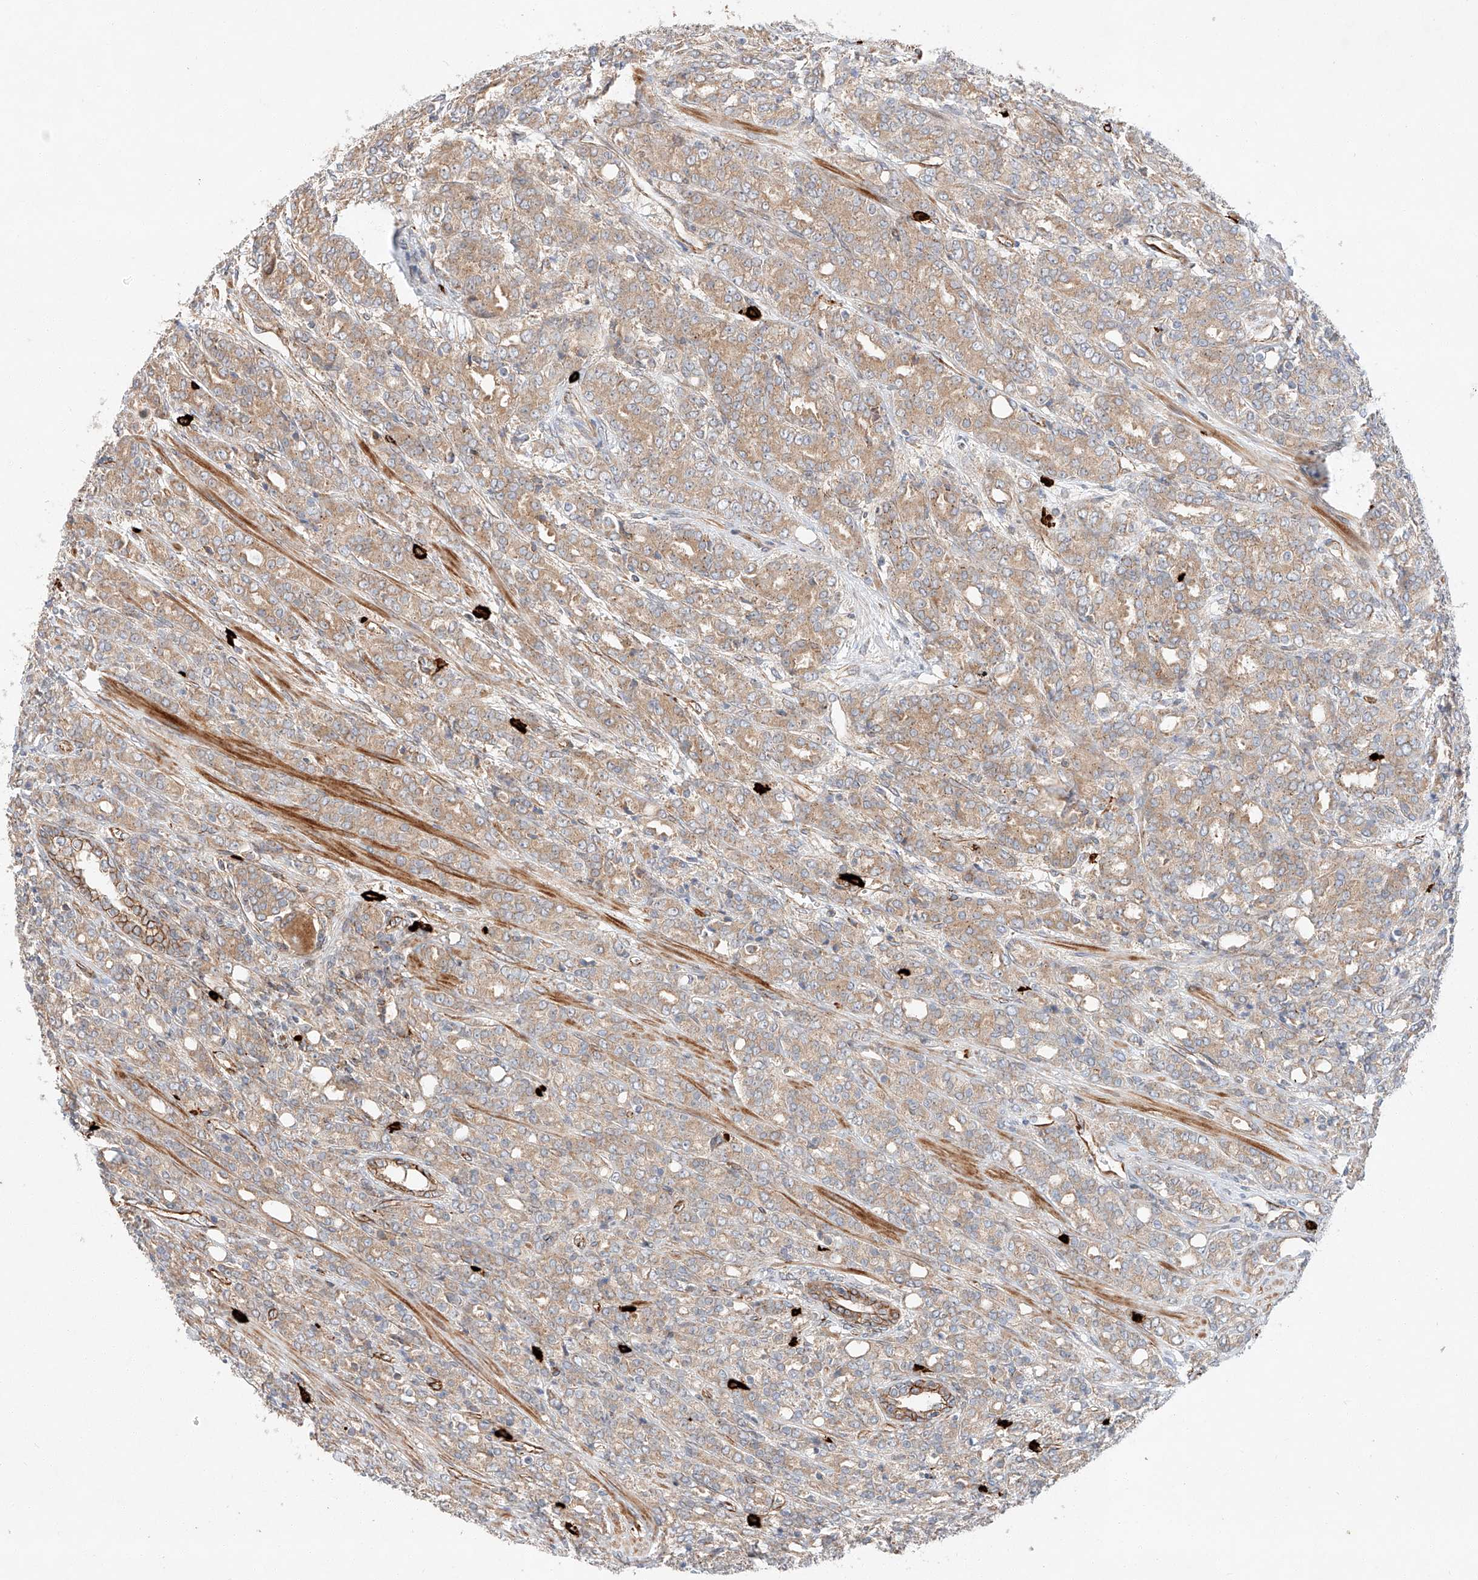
{"staining": {"intensity": "moderate", "quantity": "25%-75%", "location": "cytoplasmic/membranous"}, "tissue": "prostate cancer", "cell_type": "Tumor cells", "image_type": "cancer", "snomed": [{"axis": "morphology", "description": "Adenocarcinoma, High grade"}, {"axis": "topography", "description": "Prostate"}], "caption": "The micrograph reveals staining of prostate high-grade adenocarcinoma, revealing moderate cytoplasmic/membranous protein expression (brown color) within tumor cells.", "gene": "MINDY4", "patient": {"sex": "male", "age": 62}}